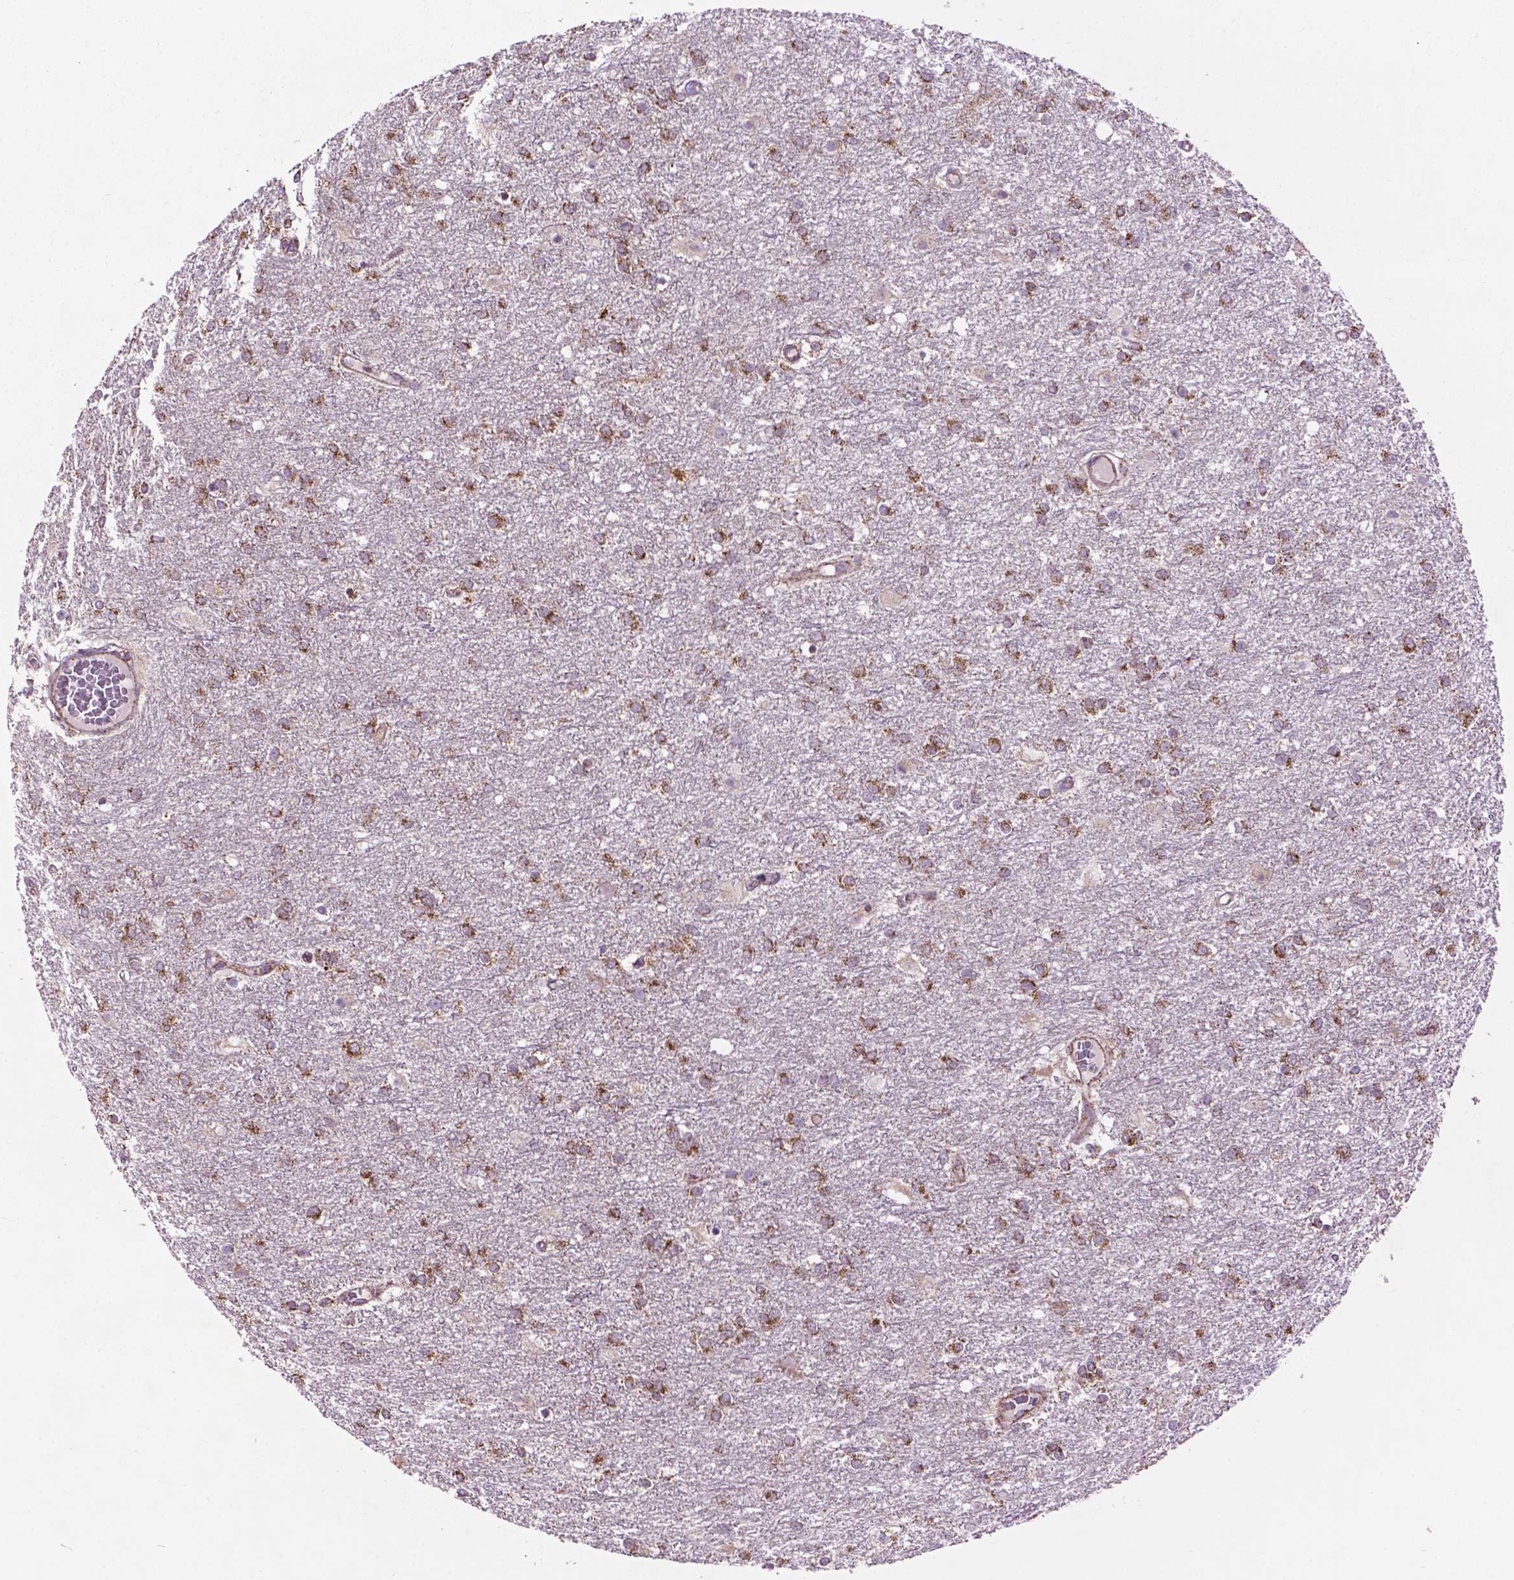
{"staining": {"intensity": "strong", "quantity": ">75%", "location": "cytoplasmic/membranous"}, "tissue": "glioma", "cell_type": "Tumor cells", "image_type": "cancer", "snomed": [{"axis": "morphology", "description": "Glioma, malignant, High grade"}, {"axis": "topography", "description": "Brain"}], "caption": "Immunohistochemistry (IHC) photomicrograph of neoplastic tissue: human malignant glioma (high-grade) stained using immunohistochemistry reveals high levels of strong protein expression localized specifically in the cytoplasmic/membranous of tumor cells, appearing as a cytoplasmic/membranous brown color.", "gene": "PYCR3", "patient": {"sex": "female", "age": 61}}